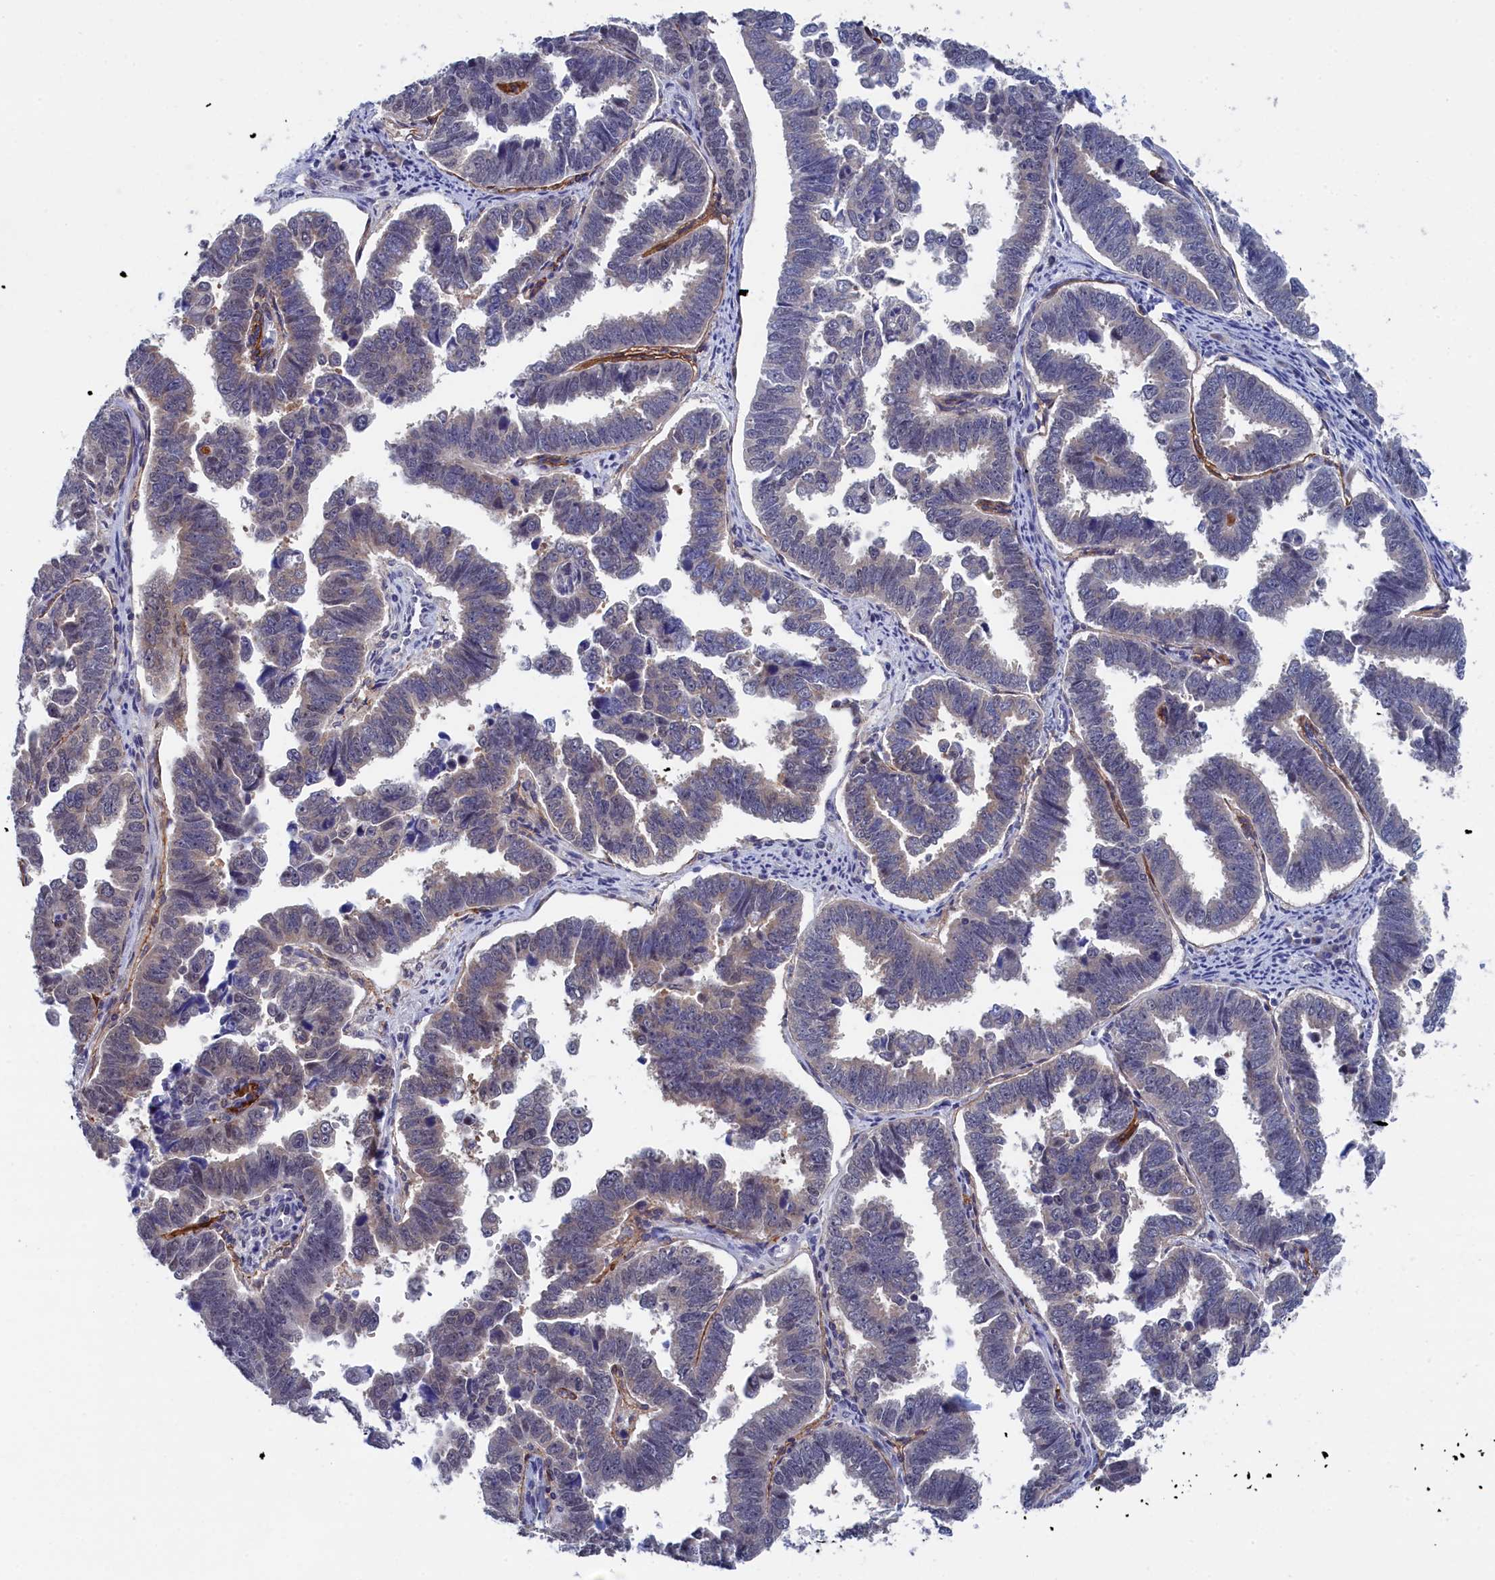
{"staining": {"intensity": "negative", "quantity": "none", "location": "none"}, "tissue": "endometrial cancer", "cell_type": "Tumor cells", "image_type": "cancer", "snomed": [{"axis": "morphology", "description": "Adenocarcinoma, NOS"}, {"axis": "topography", "description": "Endometrium"}], "caption": "Endometrial adenocarcinoma was stained to show a protein in brown. There is no significant expression in tumor cells.", "gene": "PGP", "patient": {"sex": "female", "age": 75}}